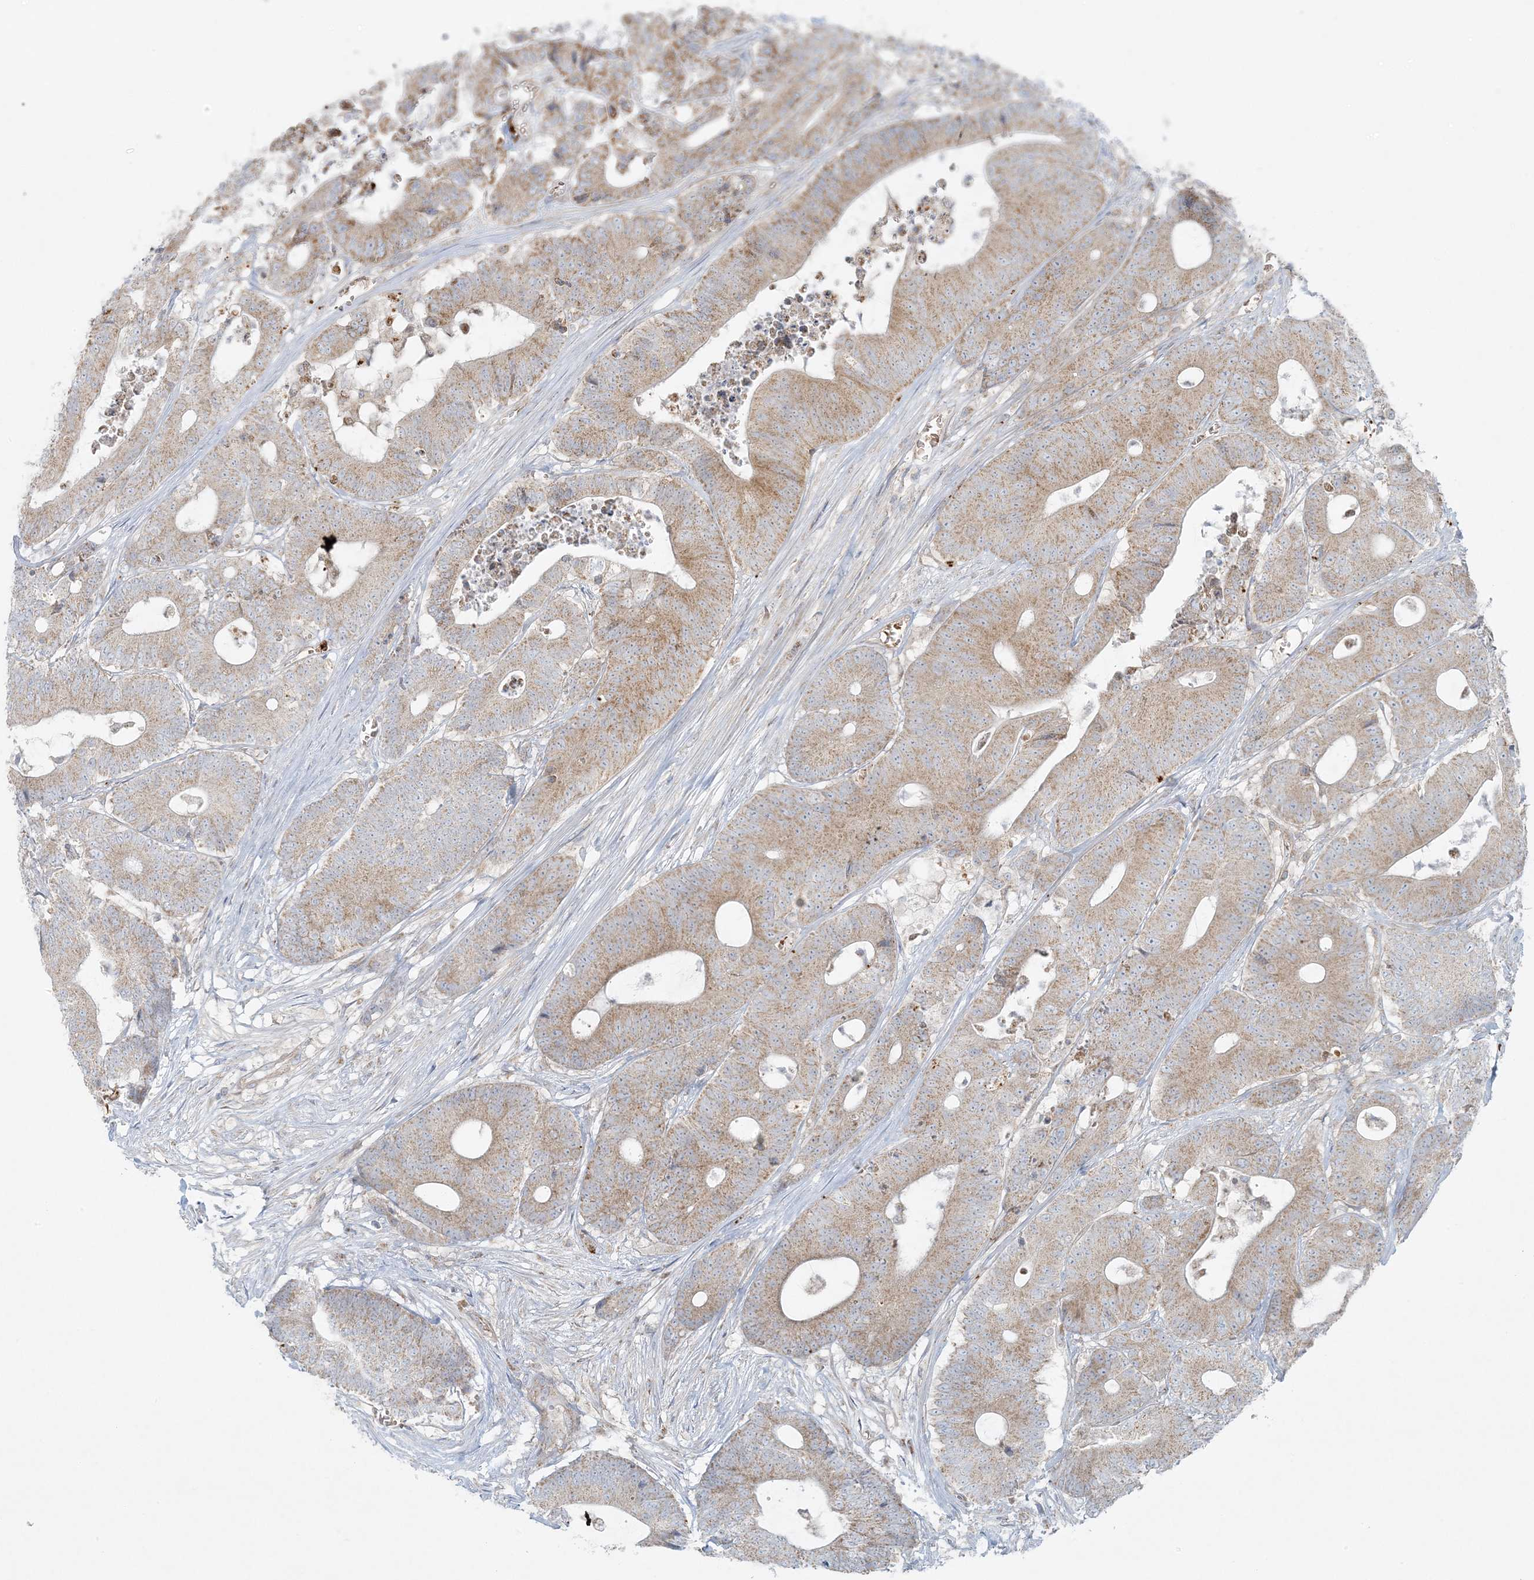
{"staining": {"intensity": "weak", "quantity": ">75%", "location": "cytoplasmic/membranous"}, "tissue": "colorectal cancer", "cell_type": "Tumor cells", "image_type": "cancer", "snomed": [{"axis": "morphology", "description": "Adenocarcinoma, NOS"}, {"axis": "topography", "description": "Colon"}], "caption": "Adenocarcinoma (colorectal) tissue demonstrates weak cytoplasmic/membranous expression in approximately >75% of tumor cells The protein of interest is stained brown, and the nuclei are stained in blue (DAB (3,3'-diaminobenzidine) IHC with brightfield microscopy, high magnification).", "gene": "PIK3R4", "patient": {"sex": "female", "age": 84}}